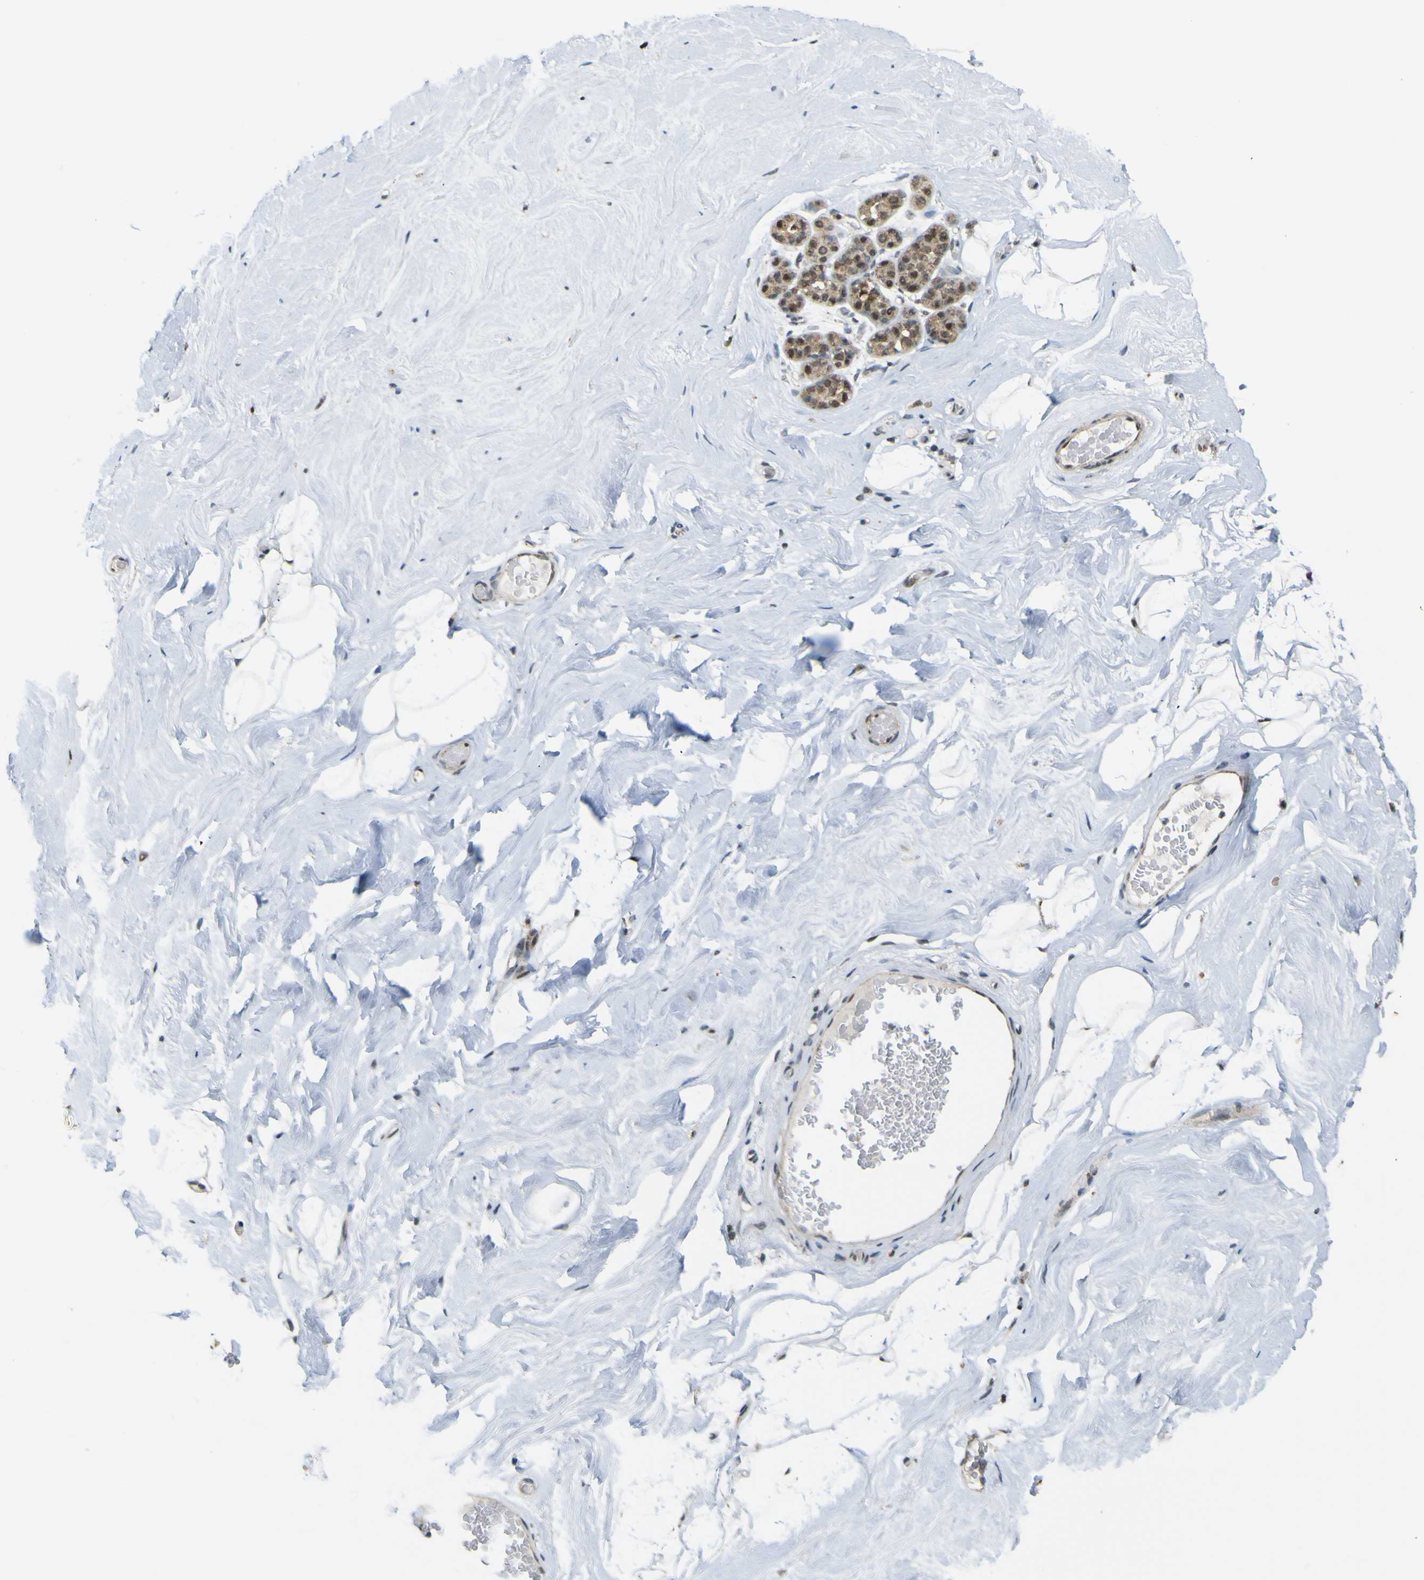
{"staining": {"intensity": "negative", "quantity": "none", "location": "none"}, "tissue": "breast", "cell_type": "Adipocytes", "image_type": "normal", "snomed": [{"axis": "morphology", "description": "Normal tissue, NOS"}, {"axis": "topography", "description": "Breast"}], "caption": "This is a photomicrograph of IHC staining of unremarkable breast, which shows no expression in adipocytes. The staining was performed using DAB to visualize the protein expression in brown, while the nuclei were stained in blue with hematoxylin (Magnification: 20x).", "gene": "ACBD5", "patient": {"sex": "female", "age": 75}}